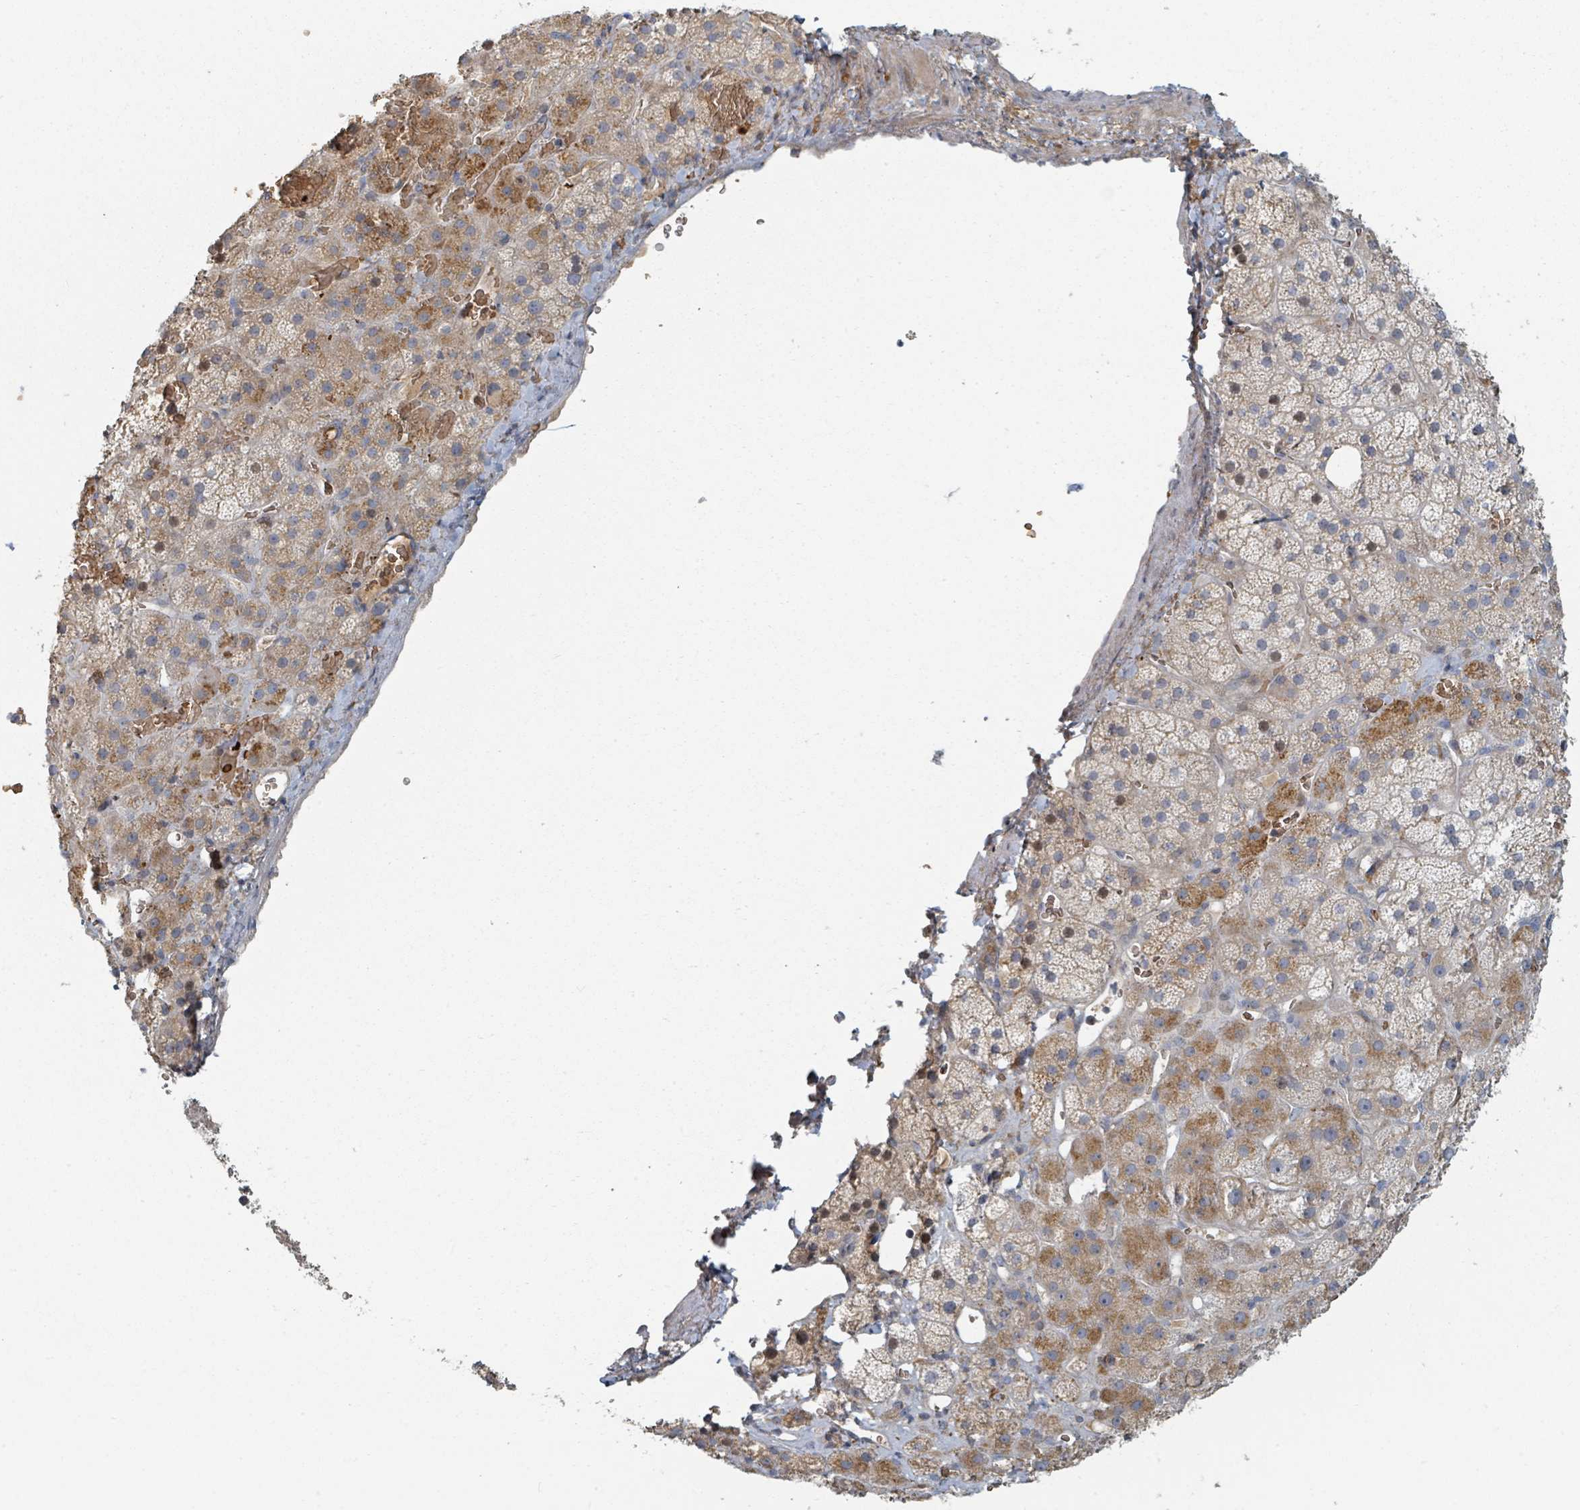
{"staining": {"intensity": "moderate", "quantity": "25%-75%", "location": "cytoplasmic/membranous"}, "tissue": "adrenal gland", "cell_type": "Glandular cells", "image_type": "normal", "snomed": [{"axis": "morphology", "description": "Normal tissue, NOS"}, {"axis": "topography", "description": "Adrenal gland"}], "caption": "A brown stain shows moderate cytoplasmic/membranous expression of a protein in glandular cells of unremarkable adrenal gland.", "gene": "TRPC4AP", "patient": {"sex": "male", "age": 57}}